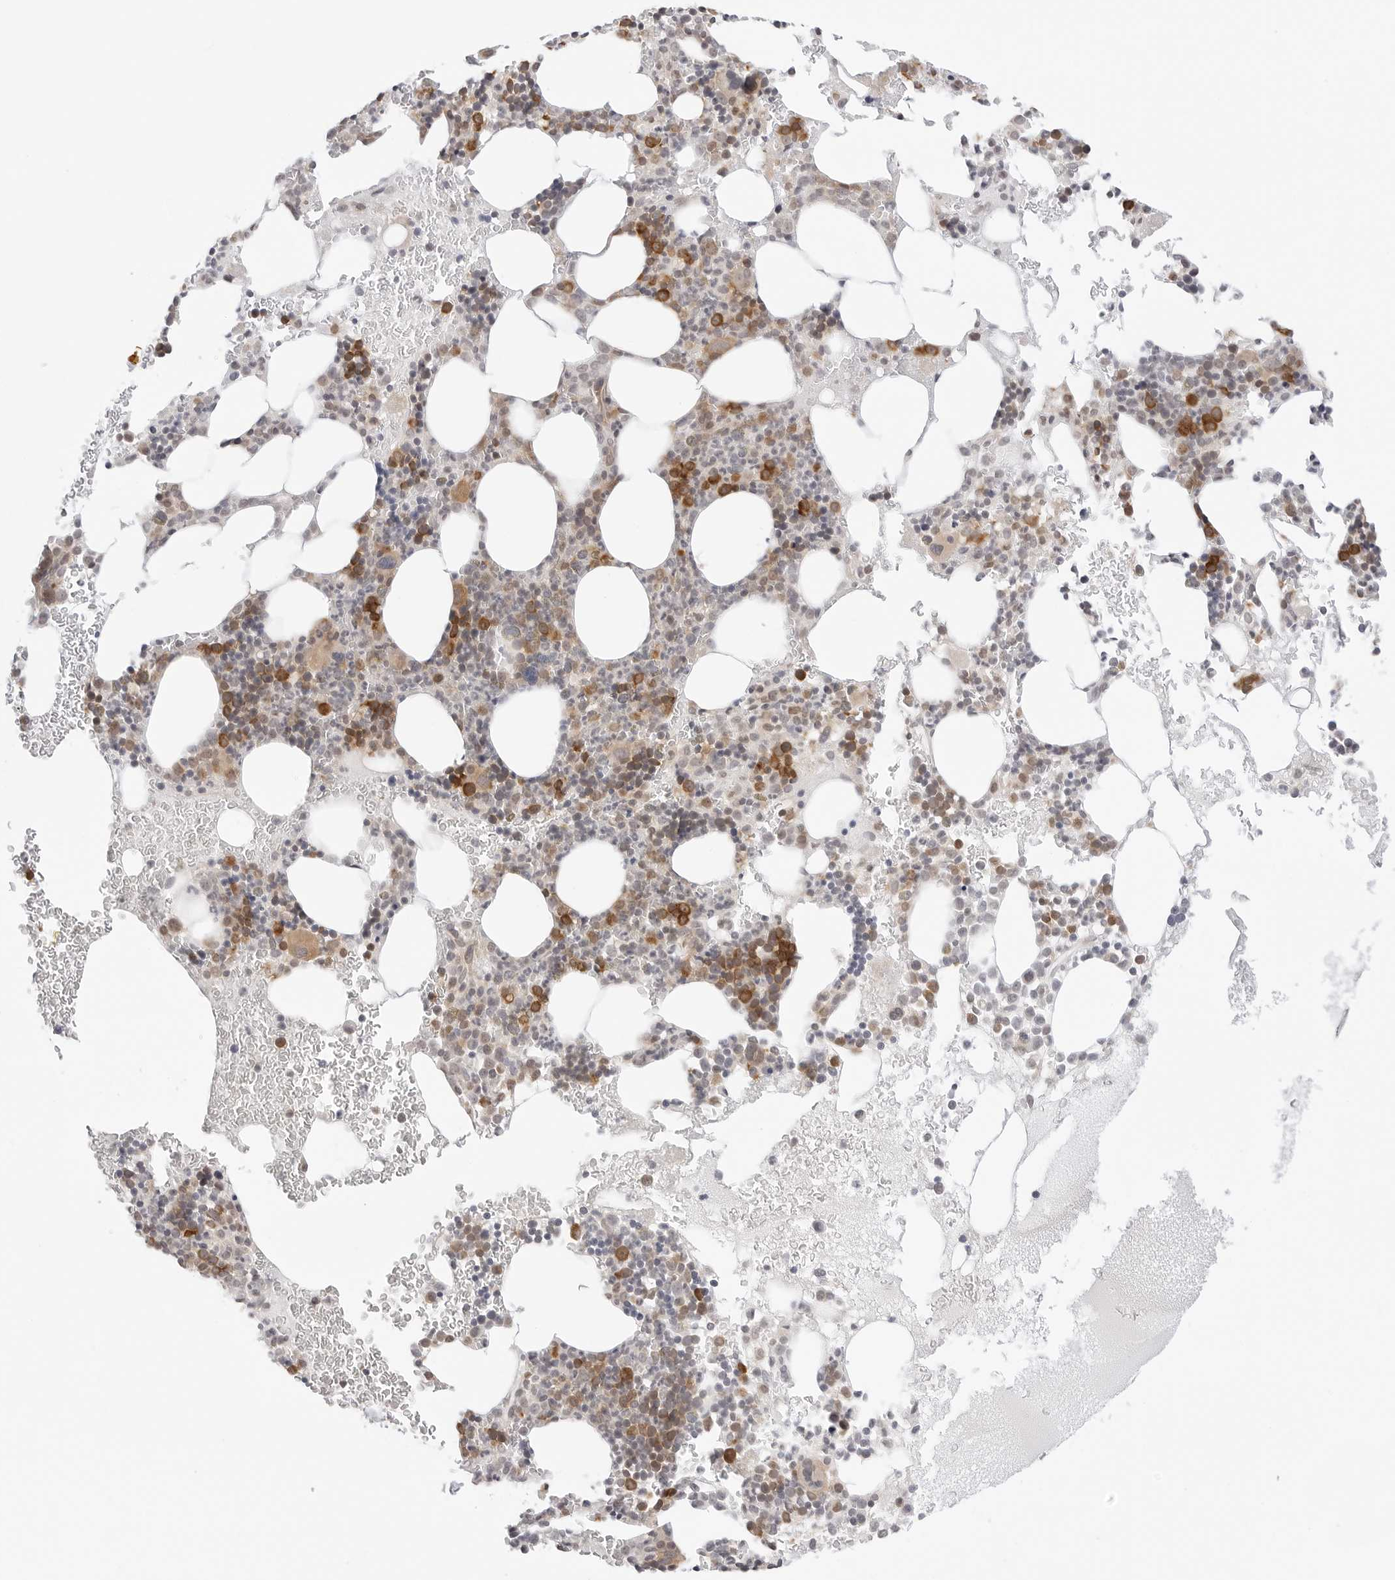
{"staining": {"intensity": "strong", "quantity": "25%-75%", "location": "cytoplasmic/membranous"}, "tissue": "bone marrow", "cell_type": "Hematopoietic cells", "image_type": "normal", "snomed": [{"axis": "morphology", "description": "Normal tissue, NOS"}, {"axis": "topography", "description": "Bone marrow"}], "caption": "Immunohistochemical staining of normal human bone marrow reveals strong cytoplasmic/membranous protein expression in approximately 25%-75% of hematopoietic cells. The protein of interest is stained brown, and the nuclei are stained in blue (DAB (3,3'-diaminobenzidine) IHC with brightfield microscopy, high magnification).", "gene": "NUDC", "patient": {"sex": "male", "age": 73}}